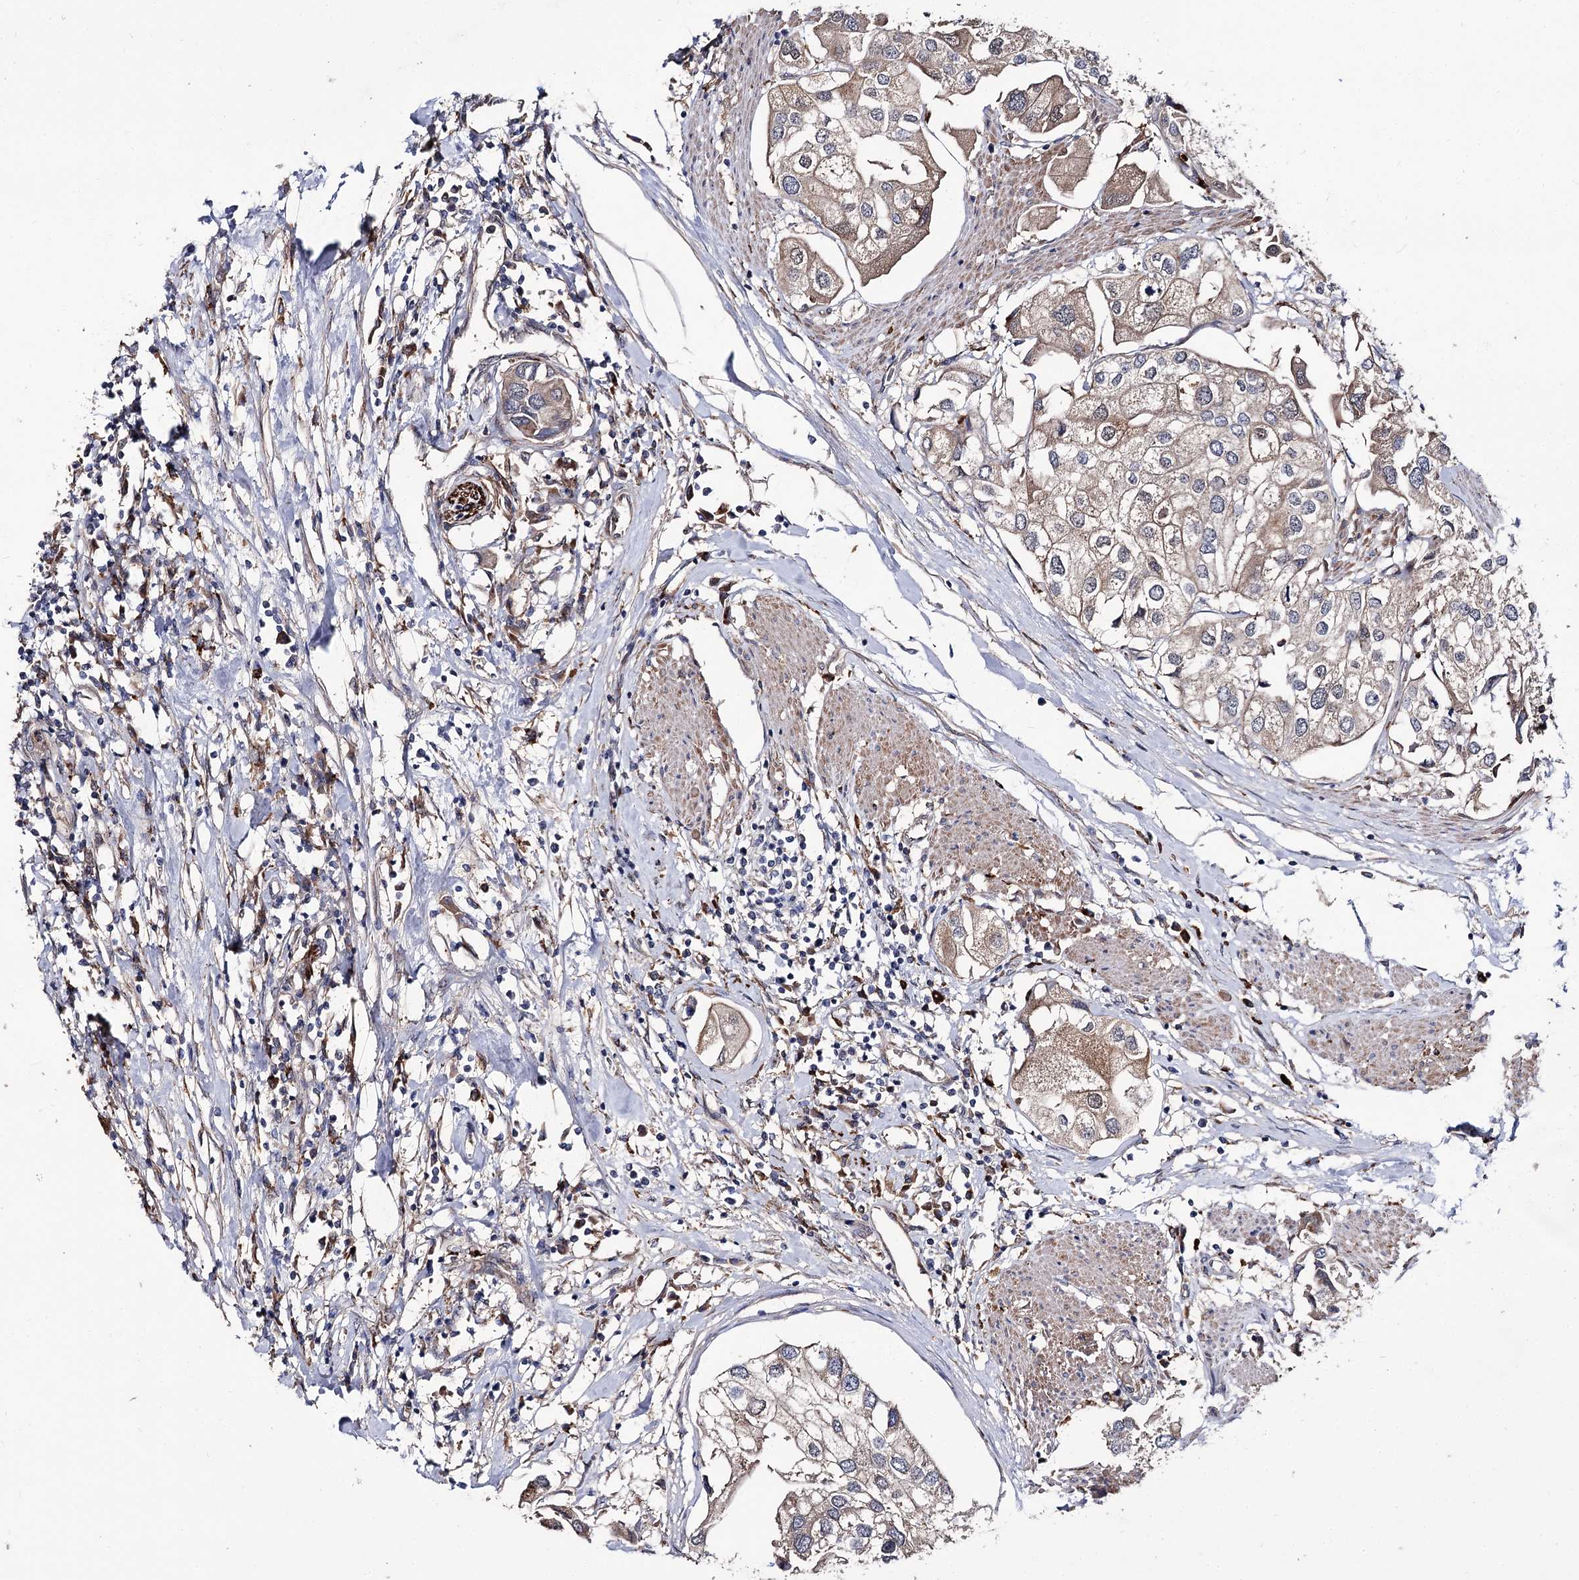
{"staining": {"intensity": "weak", "quantity": "25%-75%", "location": "cytoplasmic/membranous"}, "tissue": "urothelial cancer", "cell_type": "Tumor cells", "image_type": "cancer", "snomed": [{"axis": "morphology", "description": "Urothelial carcinoma, High grade"}, {"axis": "topography", "description": "Urinary bladder"}], "caption": "Weak cytoplasmic/membranous expression for a protein is present in approximately 25%-75% of tumor cells of urothelial cancer using IHC.", "gene": "MINDY3", "patient": {"sex": "male", "age": 64}}